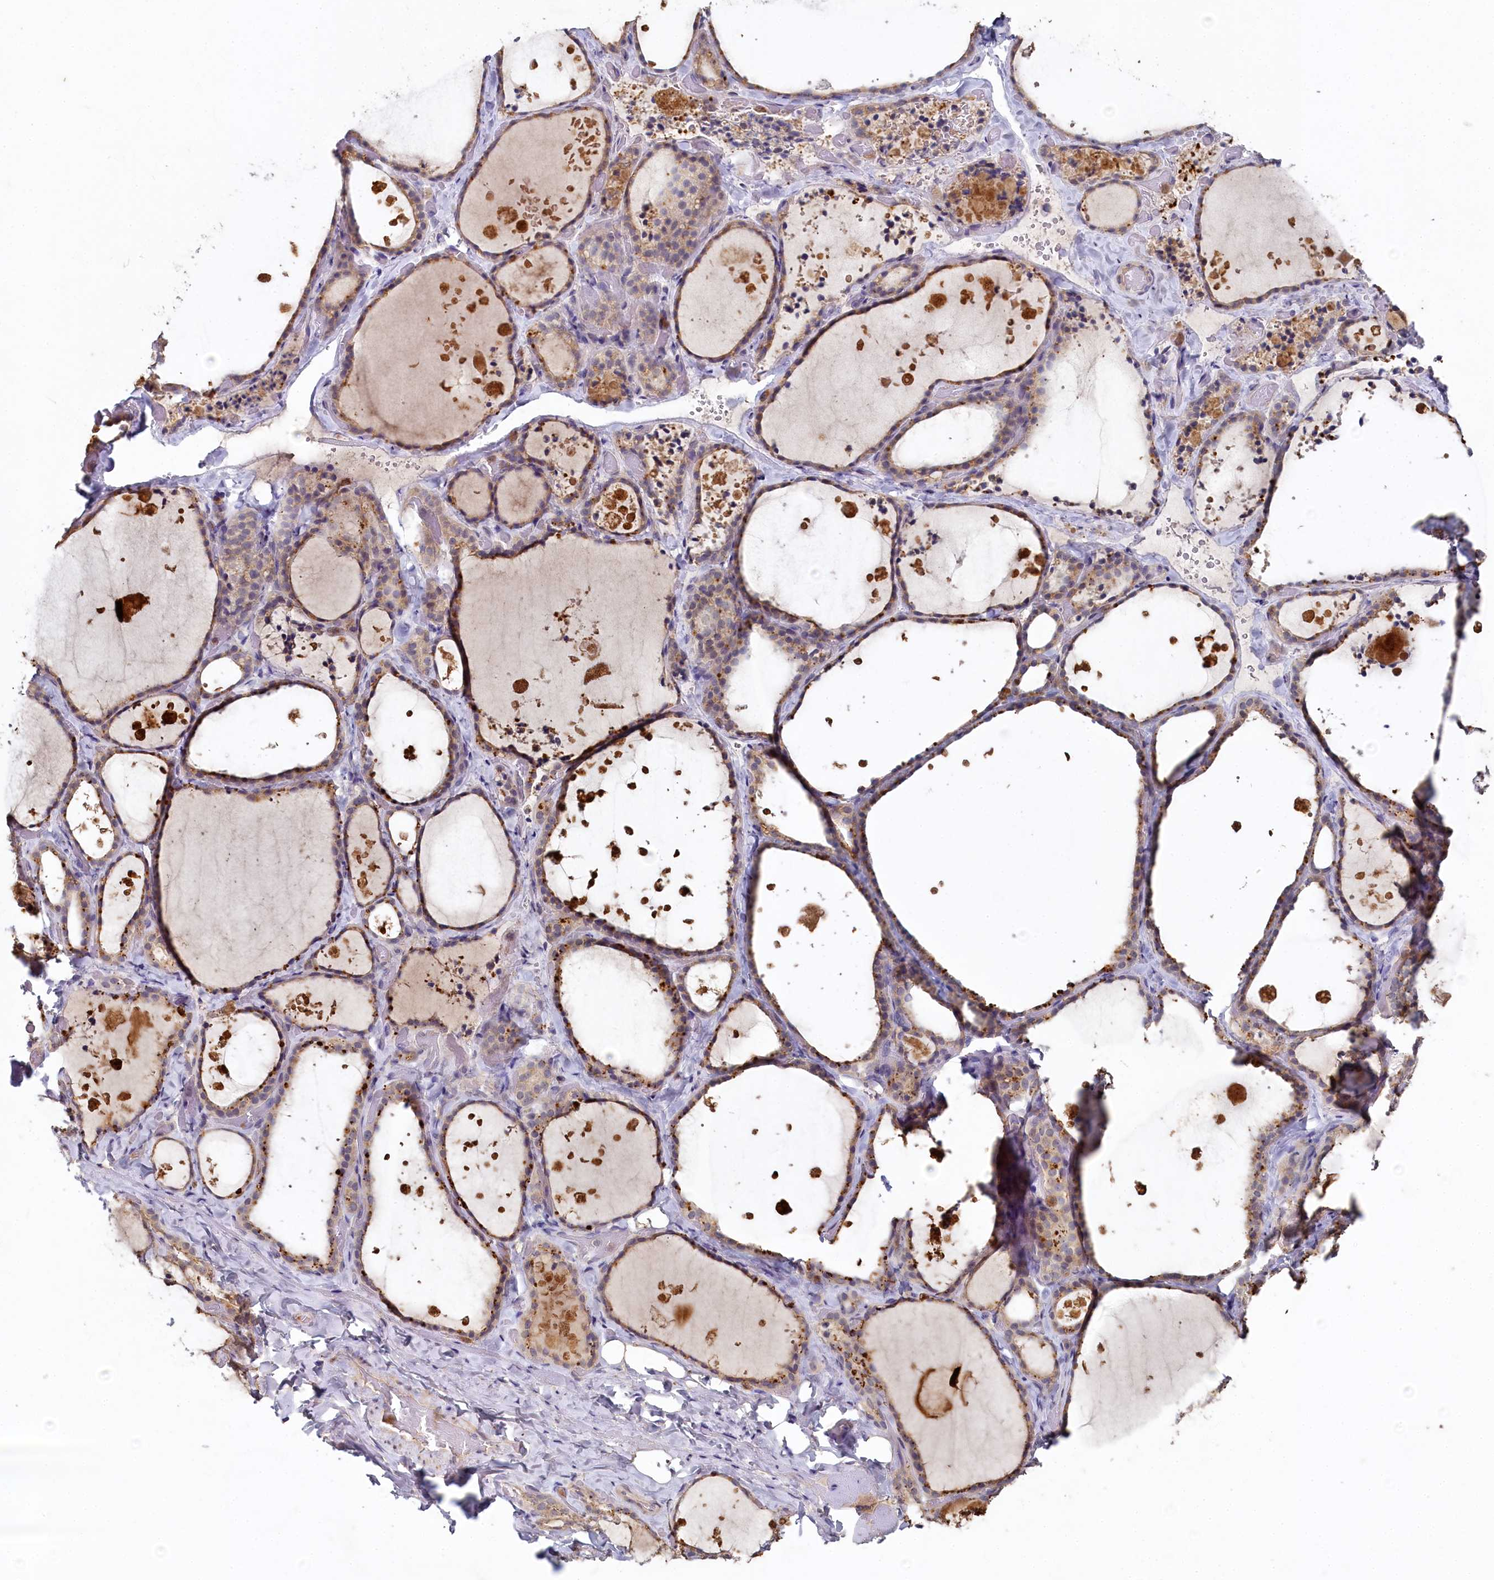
{"staining": {"intensity": "weak", "quantity": "25%-75%", "location": "cytoplasmic/membranous"}, "tissue": "thyroid gland", "cell_type": "Glandular cells", "image_type": "normal", "snomed": [{"axis": "morphology", "description": "Normal tissue, NOS"}, {"axis": "topography", "description": "Thyroid gland"}], "caption": "Brown immunohistochemical staining in unremarkable thyroid gland displays weak cytoplasmic/membranous expression in about 25%-75% of glandular cells.", "gene": "HERC3", "patient": {"sex": "female", "age": 44}}